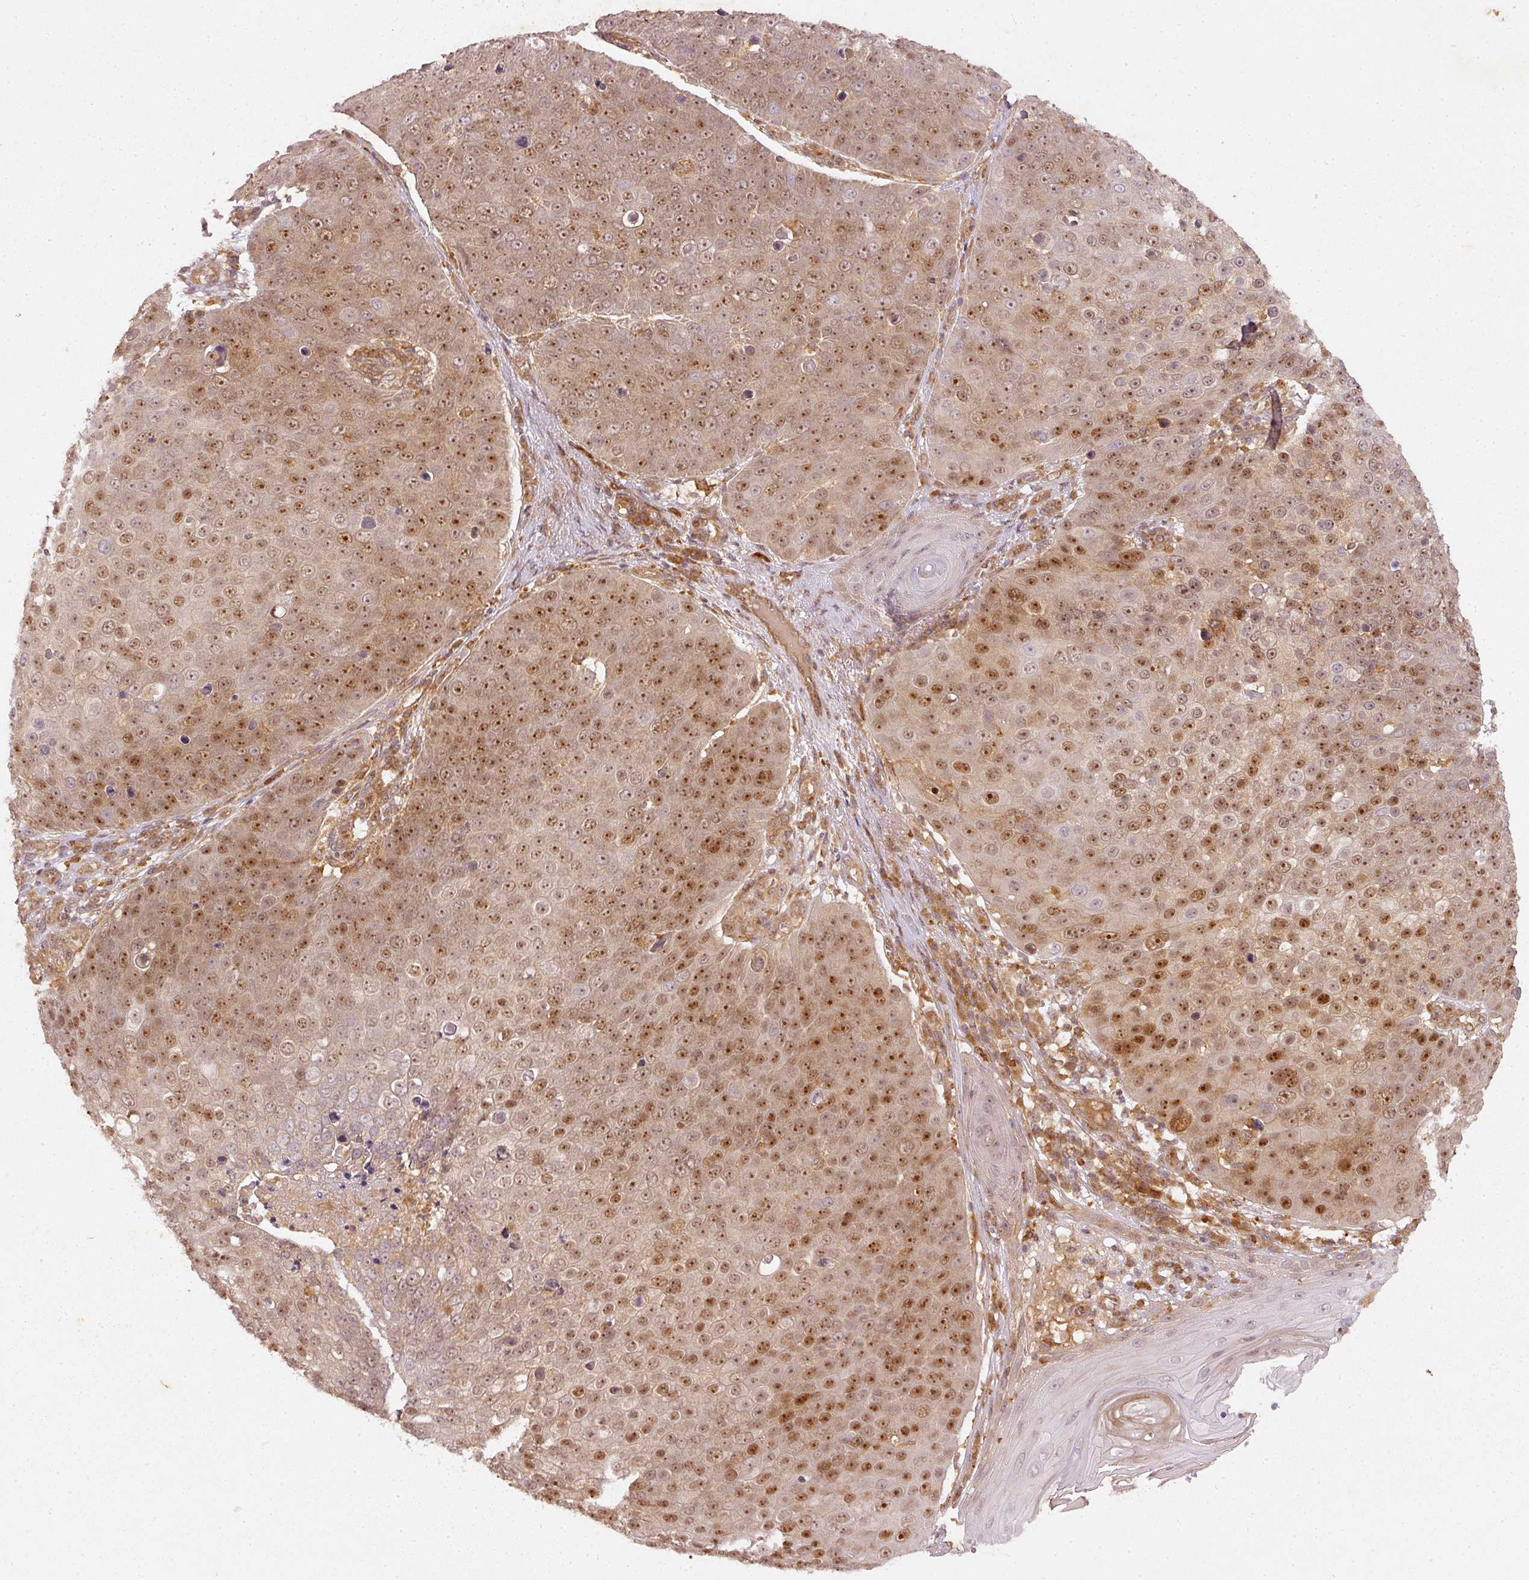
{"staining": {"intensity": "moderate", "quantity": ">75%", "location": "nuclear"}, "tissue": "skin cancer", "cell_type": "Tumor cells", "image_type": "cancer", "snomed": [{"axis": "morphology", "description": "Squamous cell carcinoma, NOS"}, {"axis": "topography", "description": "Skin"}], "caption": "This photomicrograph demonstrates immunohistochemistry staining of skin squamous cell carcinoma, with medium moderate nuclear staining in about >75% of tumor cells.", "gene": "ZNF580", "patient": {"sex": "male", "age": 71}}